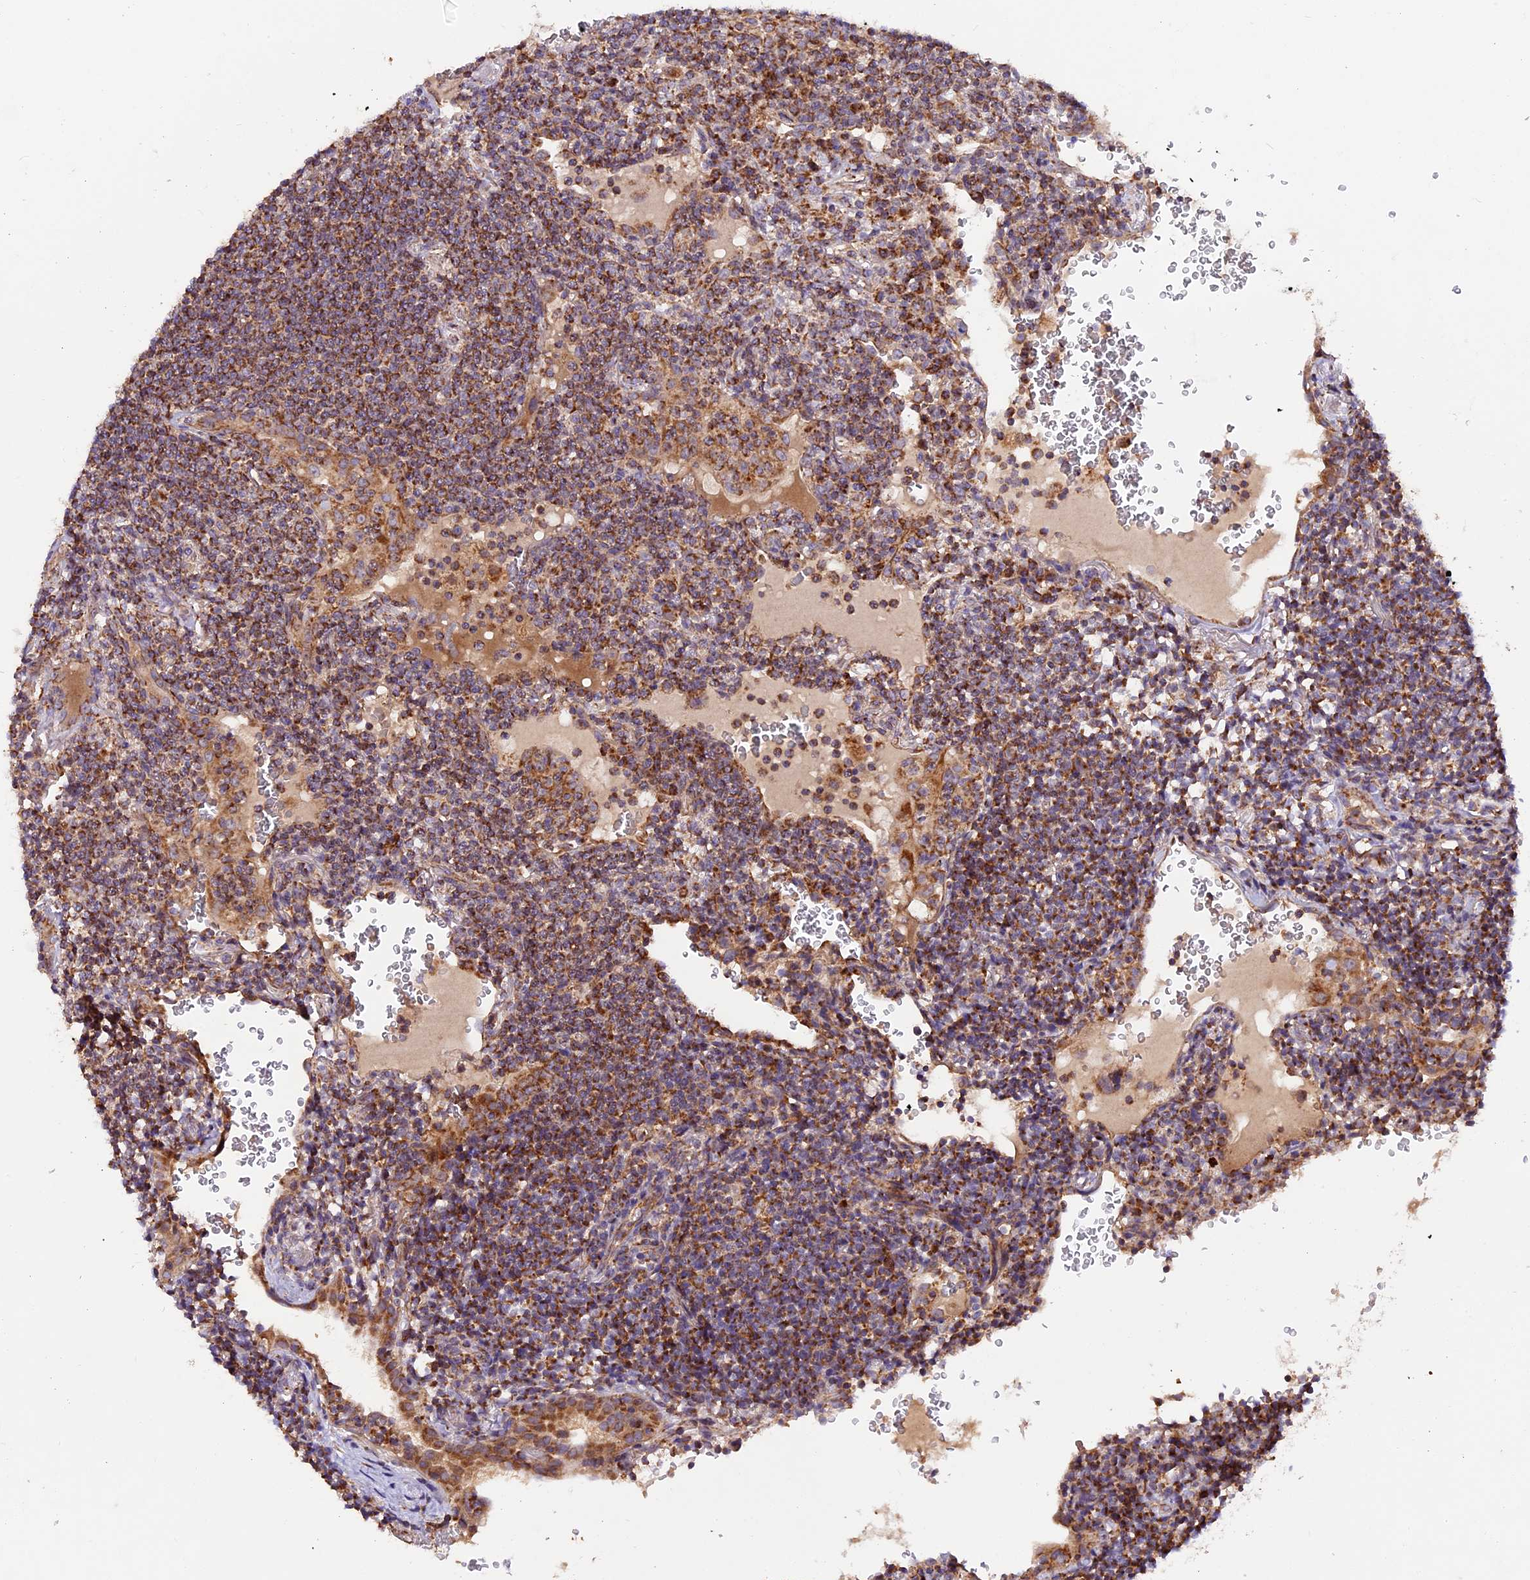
{"staining": {"intensity": "strong", "quantity": ">75%", "location": "cytoplasmic/membranous"}, "tissue": "lymphoma", "cell_type": "Tumor cells", "image_type": "cancer", "snomed": [{"axis": "morphology", "description": "Malignant lymphoma, non-Hodgkin's type, Low grade"}, {"axis": "topography", "description": "Lung"}], "caption": "Brown immunohistochemical staining in malignant lymphoma, non-Hodgkin's type (low-grade) demonstrates strong cytoplasmic/membranous expression in approximately >75% of tumor cells. Nuclei are stained in blue.", "gene": "NDUFA8", "patient": {"sex": "female", "age": 71}}